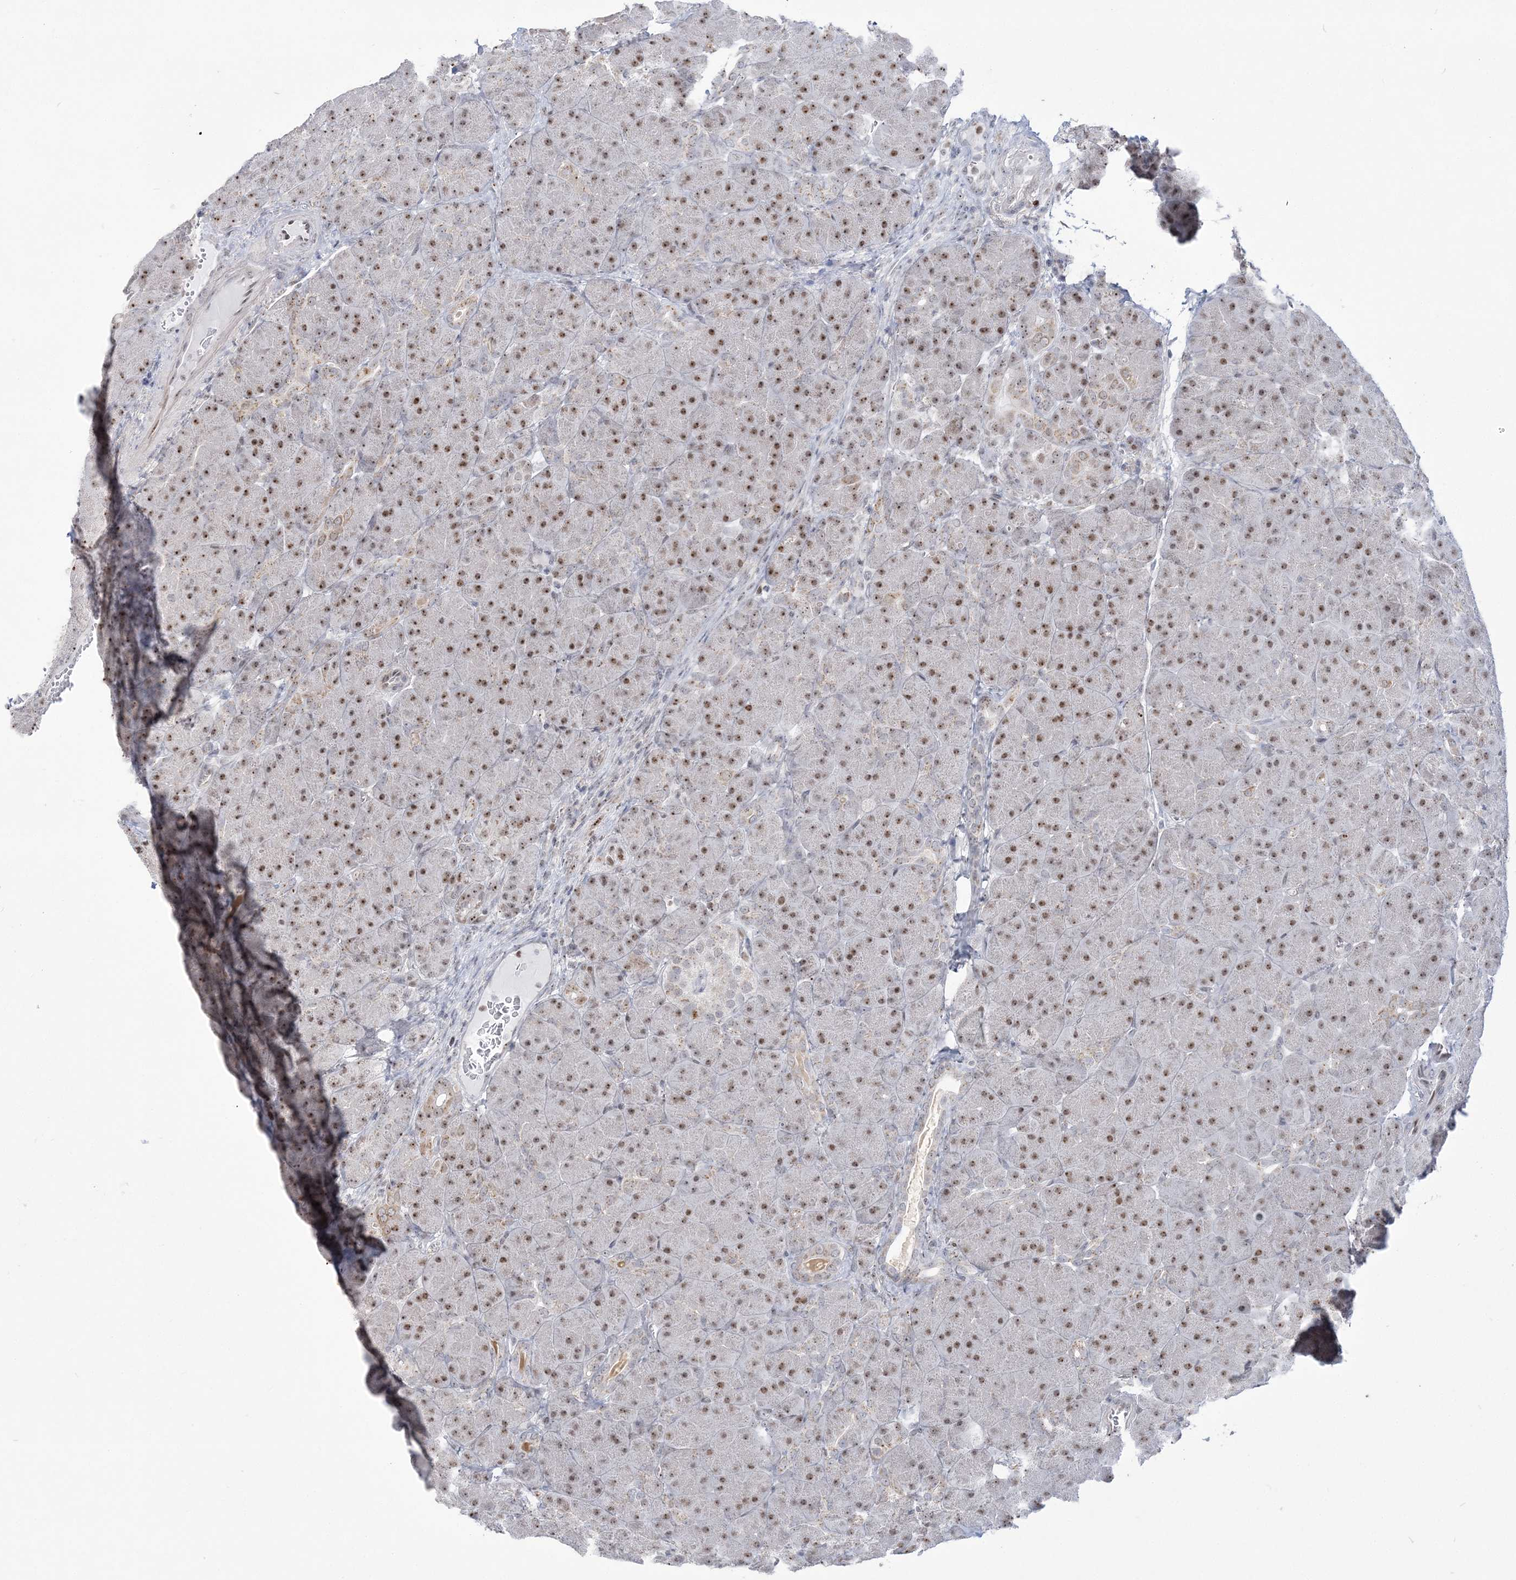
{"staining": {"intensity": "moderate", "quantity": ">75%", "location": "cytoplasmic/membranous,nuclear"}, "tissue": "pancreas", "cell_type": "Exocrine glandular cells", "image_type": "normal", "snomed": [{"axis": "morphology", "description": "Normal tissue, NOS"}, {"axis": "topography", "description": "Pancreas"}], "caption": "Pancreas stained with immunohistochemistry (IHC) exhibits moderate cytoplasmic/membranous,nuclear positivity in about >75% of exocrine glandular cells. The staining was performed using DAB, with brown indicating positive protein expression. Nuclei are stained blue with hematoxylin.", "gene": "DDX21", "patient": {"sex": "male", "age": 66}}